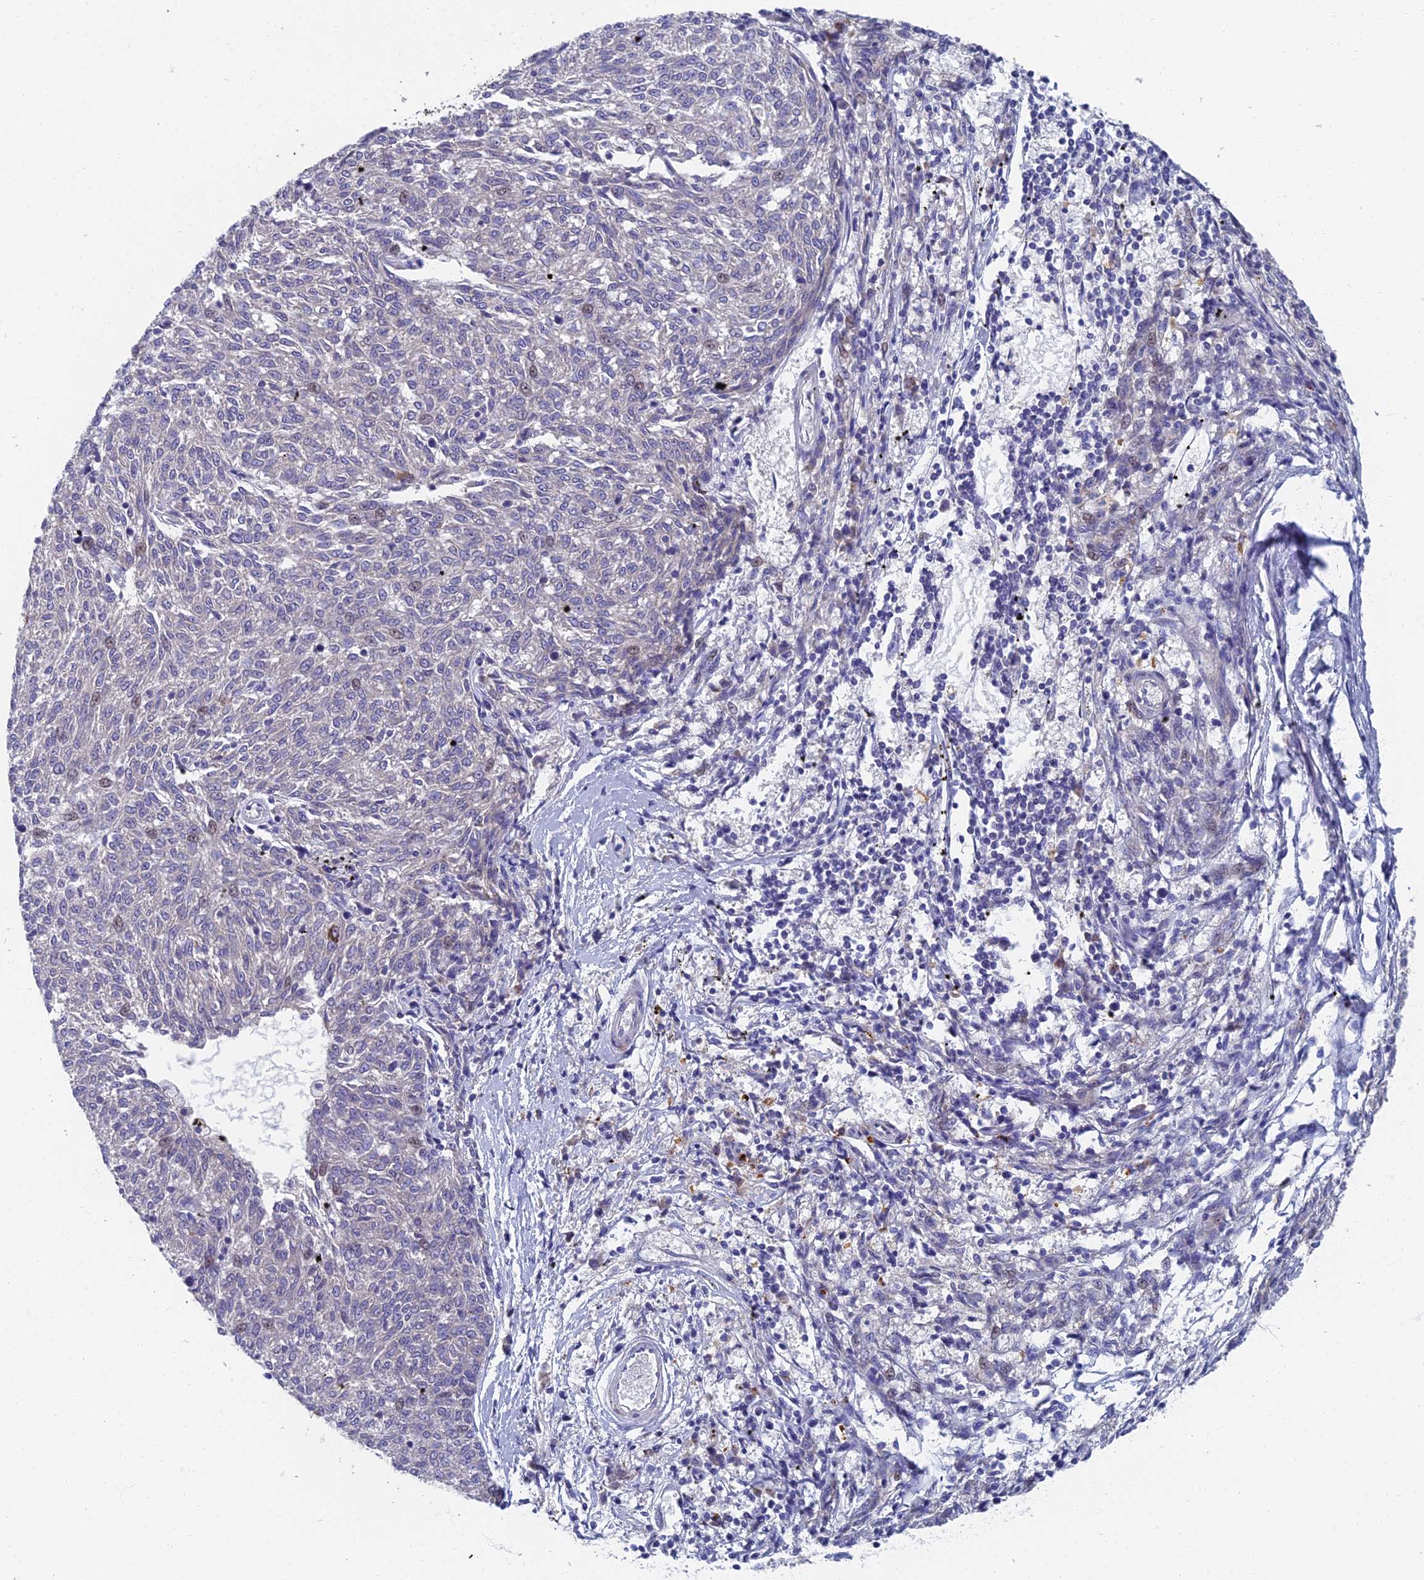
{"staining": {"intensity": "negative", "quantity": "none", "location": "none"}, "tissue": "melanoma", "cell_type": "Tumor cells", "image_type": "cancer", "snomed": [{"axis": "morphology", "description": "Malignant melanoma, NOS"}, {"axis": "topography", "description": "Skin"}], "caption": "This is an immunohistochemistry histopathology image of melanoma. There is no positivity in tumor cells.", "gene": "SPIN4", "patient": {"sex": "female", "age": 72}}